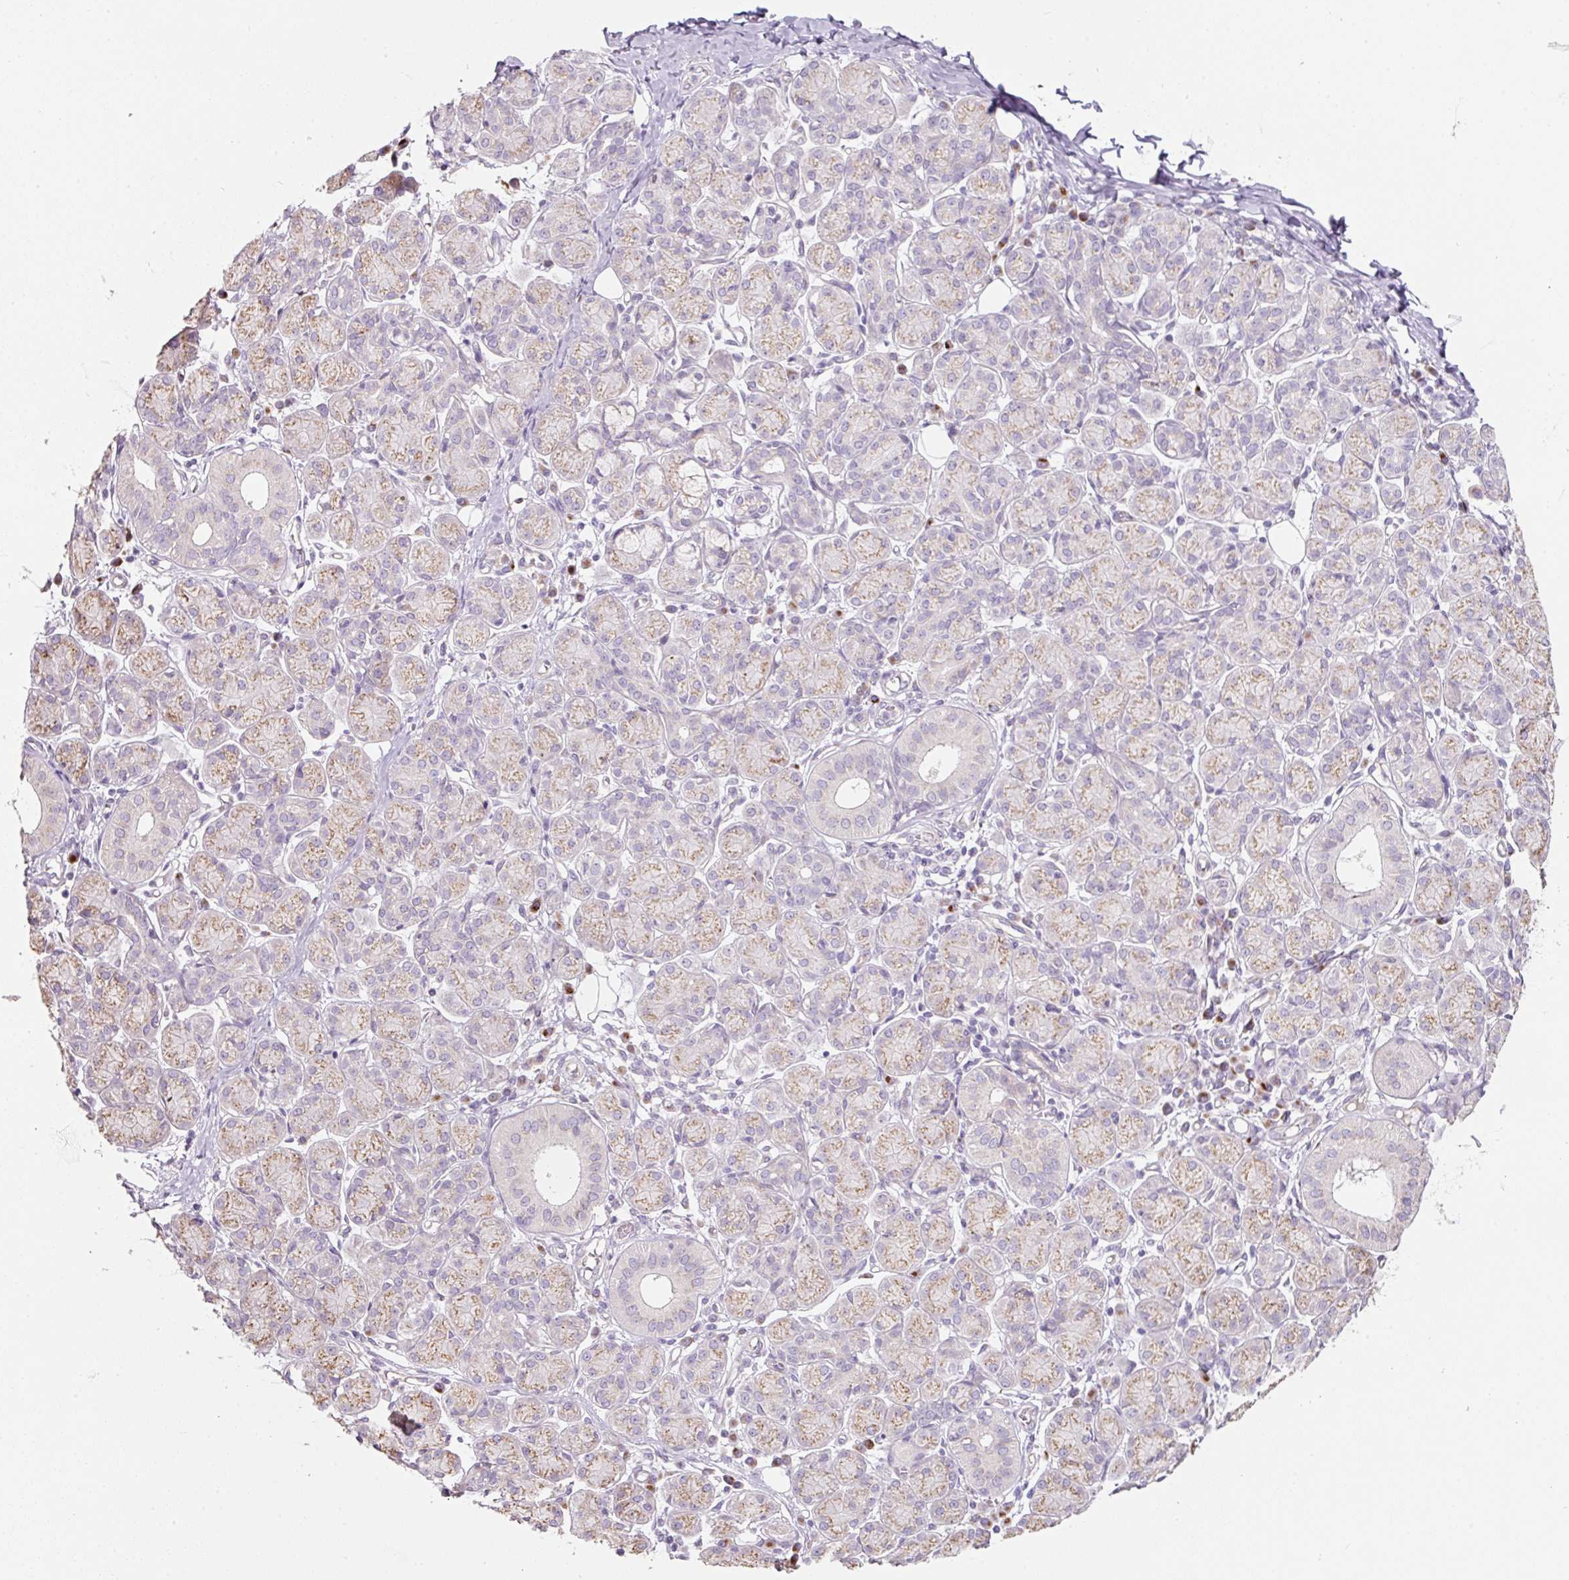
{"staining": {"intensity": "weak", "quantity": "25%-75%", "location": "cytoplasmic/membranous"}, "tissue": "salivary gland", "cell_type": "Glandular cells", "image_type": "normal", "snomed": [{"axis": "morphology", "description": "Normal tissue, NOS"}, {"axis": "morphology", "description": "Inflammation, NOS"}, {"axis": "topography", "description": "Lymph node"}, {"axis": "topography", "description": "Salivary gland"}], "caption": "Human salivary gland stained with a brown dye reveals weak cytoplasmic/membranous positive staining in about 25%-75% of glandular cells.", "gene": "NBPF11", "patient": {"sex": "male", "age": 3}}